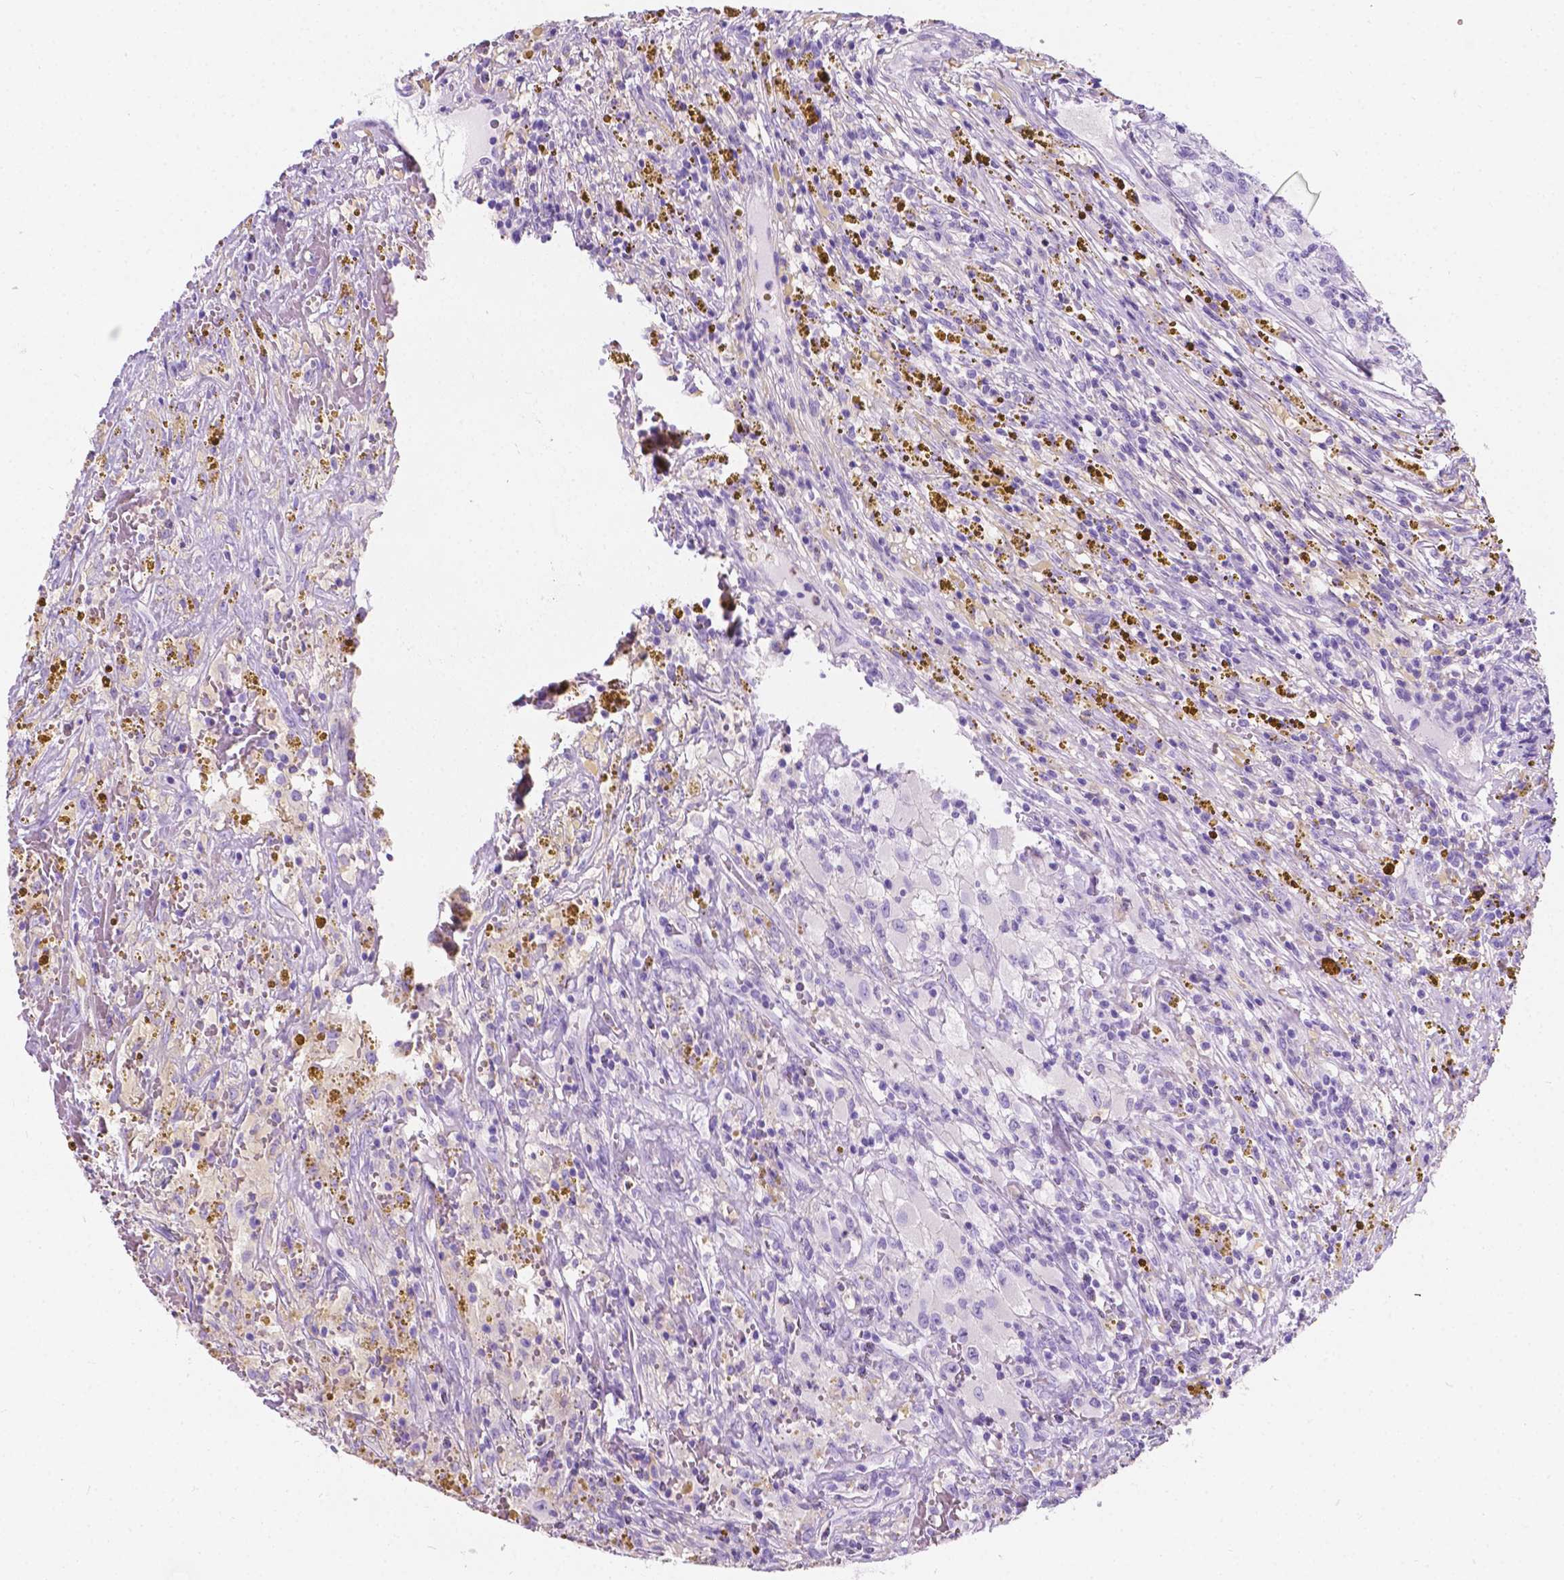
{"staining": {"intensity": "negative", "quantity": "none", "location": "none"}, "tissue": "renal cancer", "cell_type": "Tumor cells", "image_type": "cancer", "snomed": [{"axis": "morphology", "description": "Adenocarcinoma, NOS"}, {"axis": "topography", "description": "Kidney"}], "caption": "Renal adenocarcinoma stained for a protein using IHC demonstrates no staining tumor cells.", "gene": "GNAO1", "patient": {"sex": "female", "age": 67}}